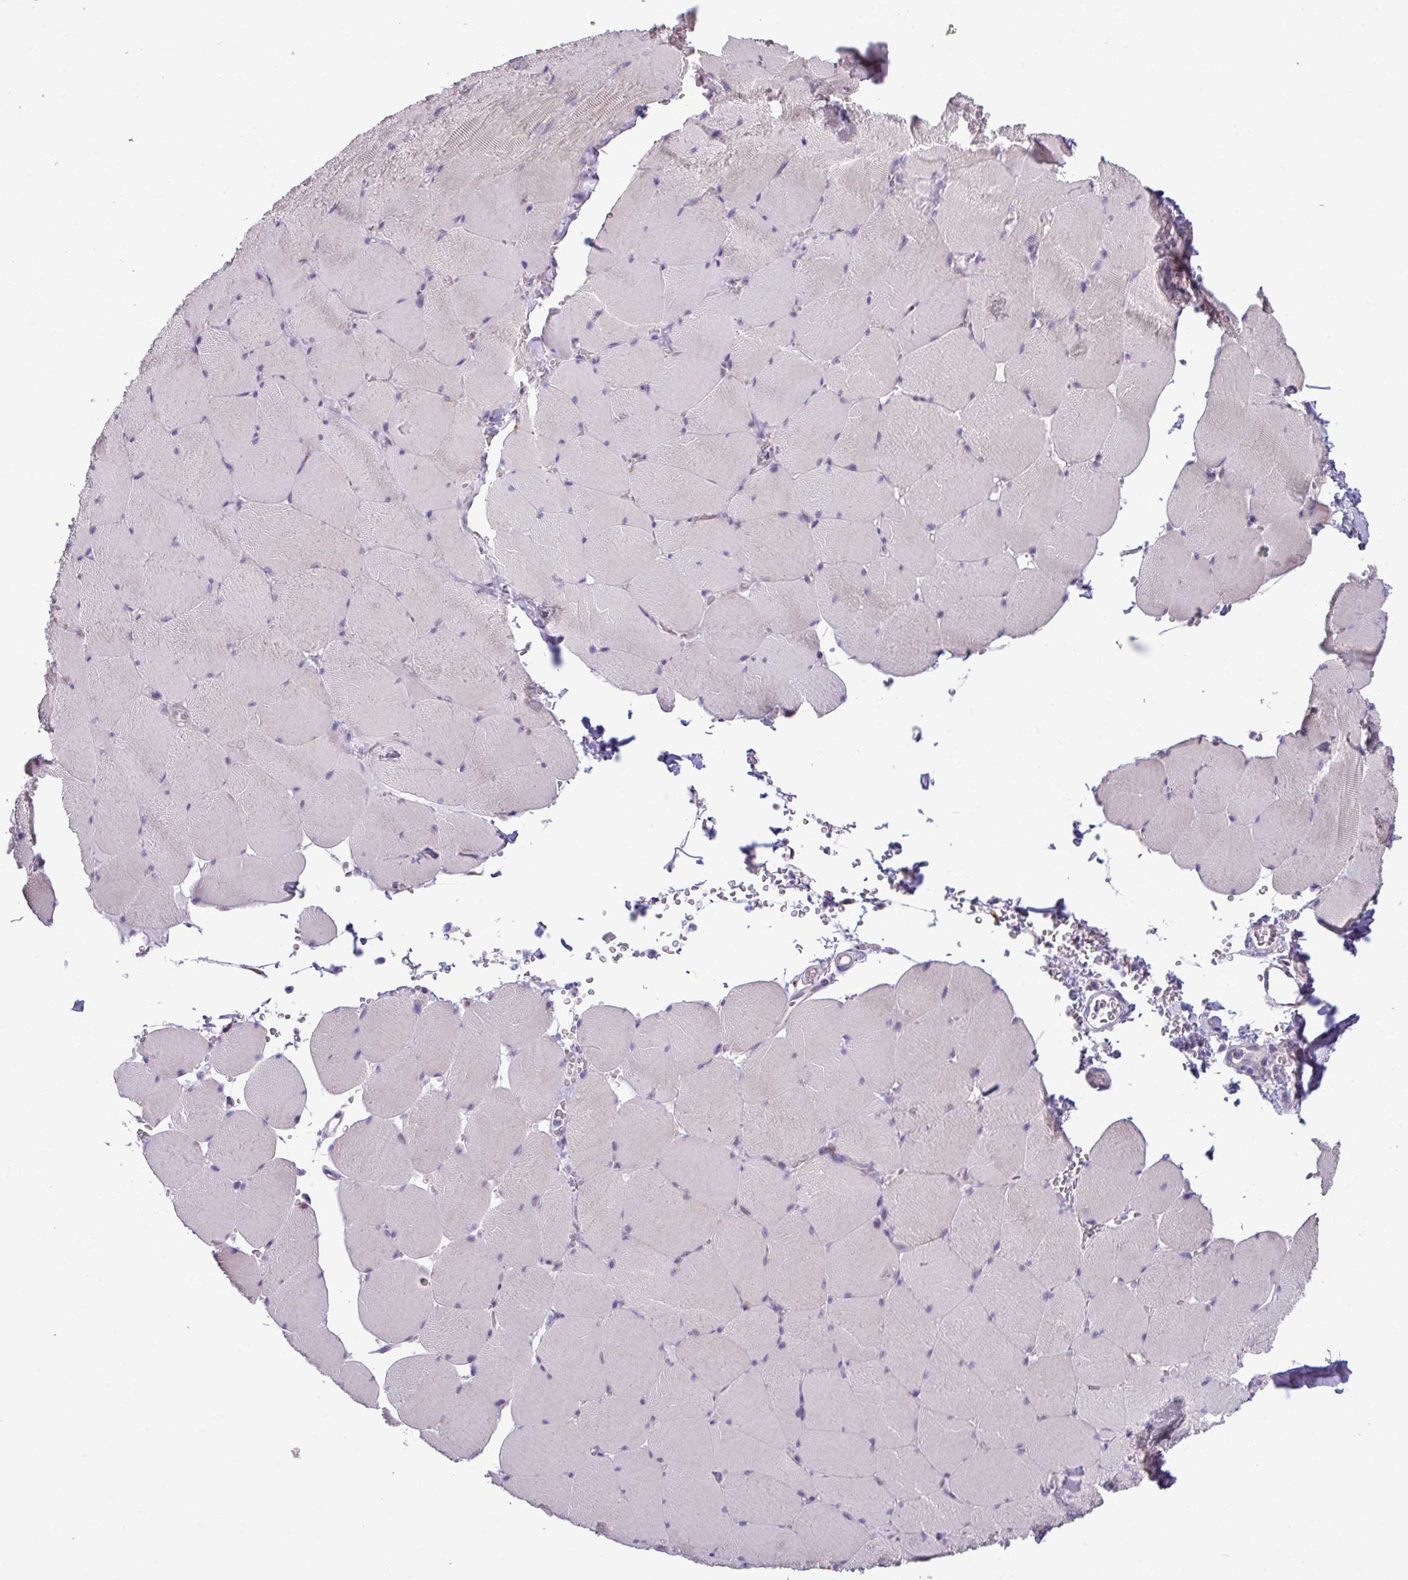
{"staining": {"intensity": "negative", "quantity": "none", "location": "none"}, "tissue": "skeletal muscle", "cell_type": "Myocytes", "image_type": "normal", "snomed": [{"axis": "morphology", "description": "Normal tissue, NOS"}, {"axis": "topography", "description": "Skeletal muscle"}, {"axis": "topography", "description": "Head-Neck"}], "caption": "The photomicrograph shows no significant positivity in myocytes of skeletal muscle.", "gene": "IRGC", "patient": {"sex": "male", "age": 66}}